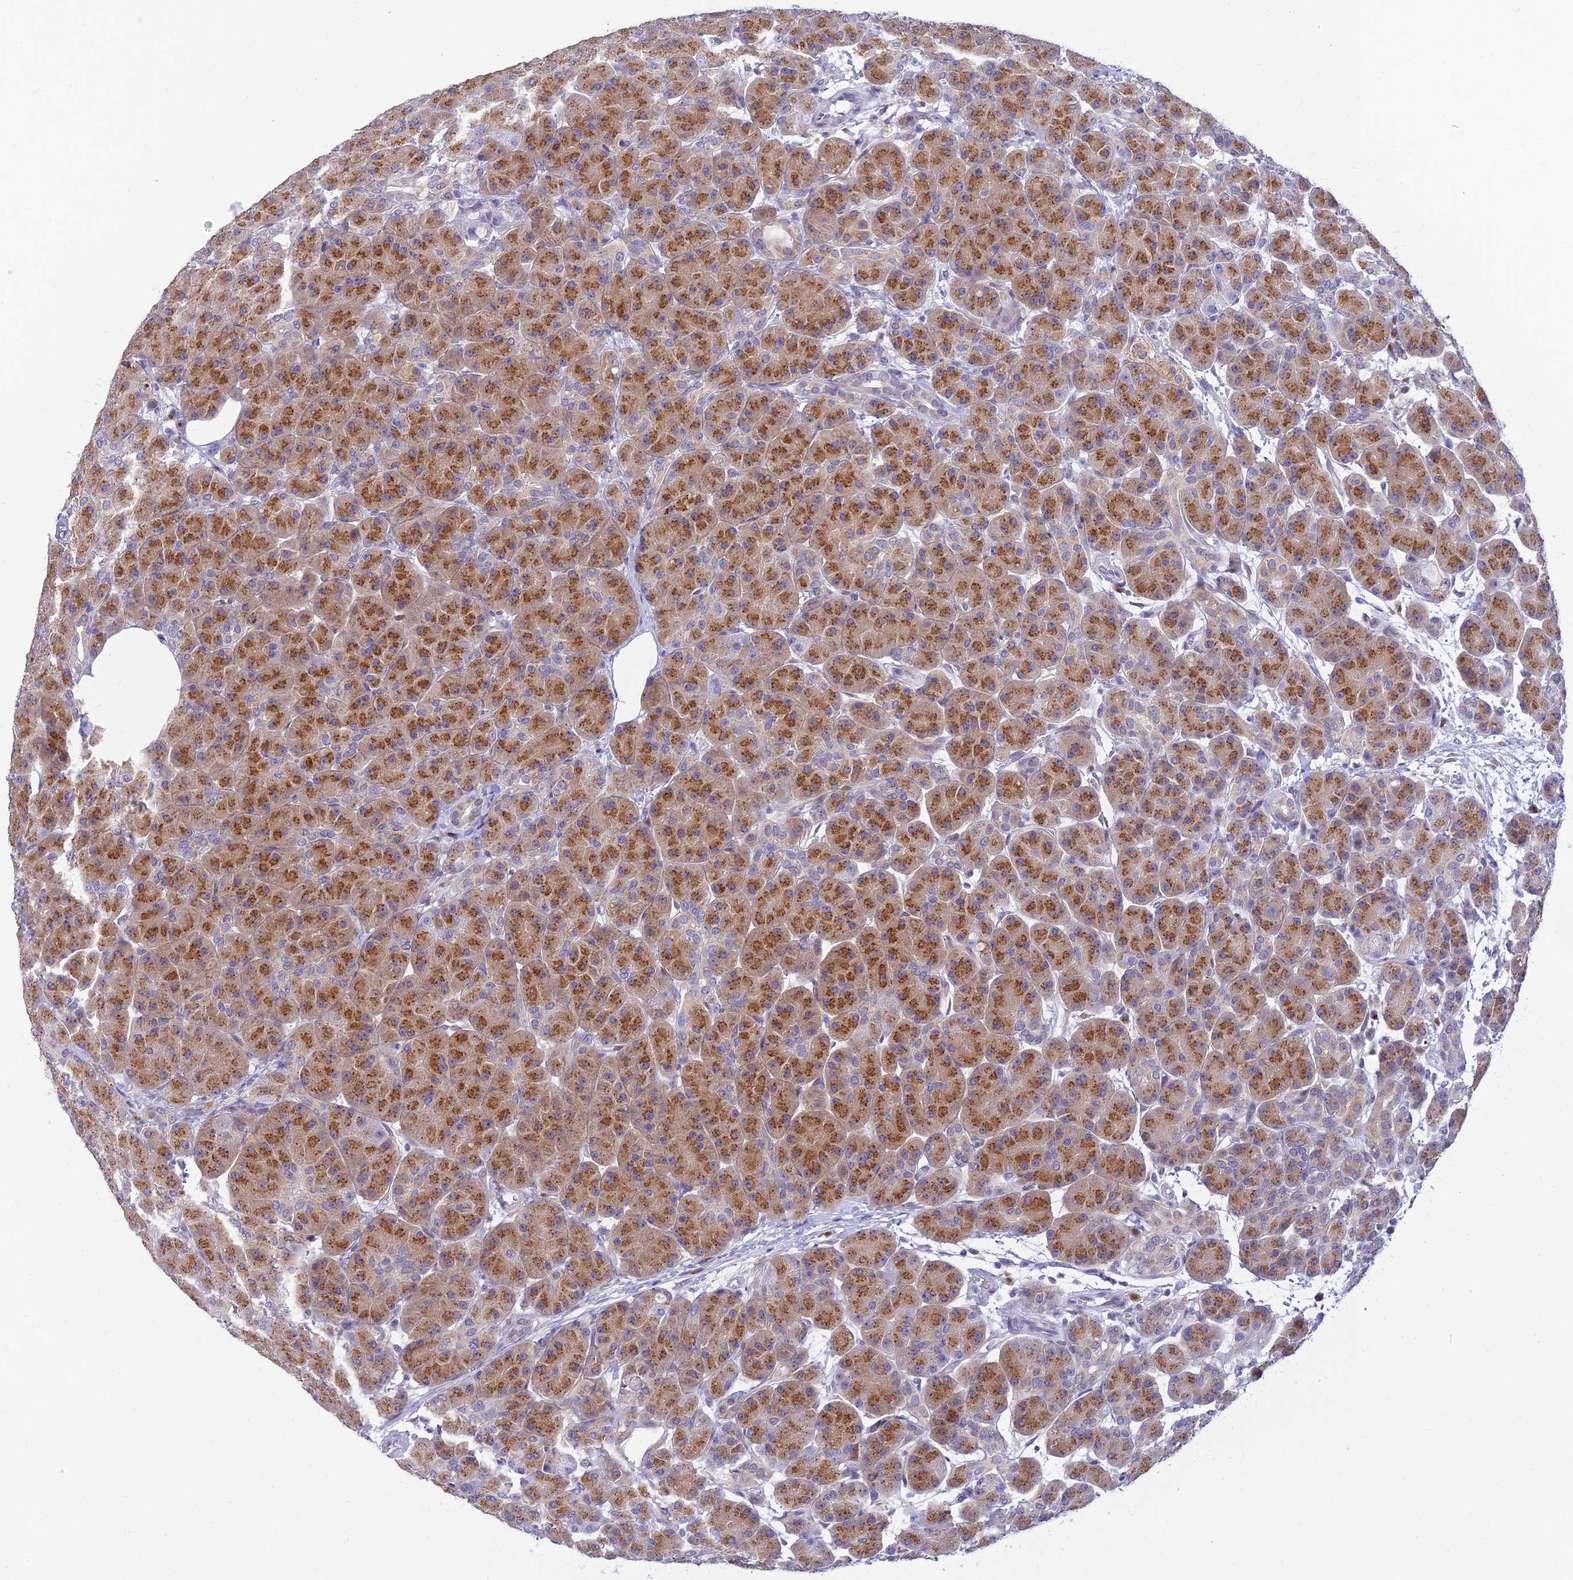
{"staining": {"intensity": "moderate", "quantity": ">75%", "location": "cytoplasmic/membranous"}, "tissue": "pancreas", "cell_type": "Exocrine glandular cells", "image_type": "normal", "snomed": [{"axis": "morphology", "description": "Normal tissue, NOS"}, {"axis": "topography", "description": "Pancreas"}], "caption": "Exocrine glandular cells reveal medium levels of moderate cytoplasmic/membranous expression in approximately >75% of cells in normal human pancreas.", "gene": "INKA1", "patient": {"sex": "male", "age": 63}}